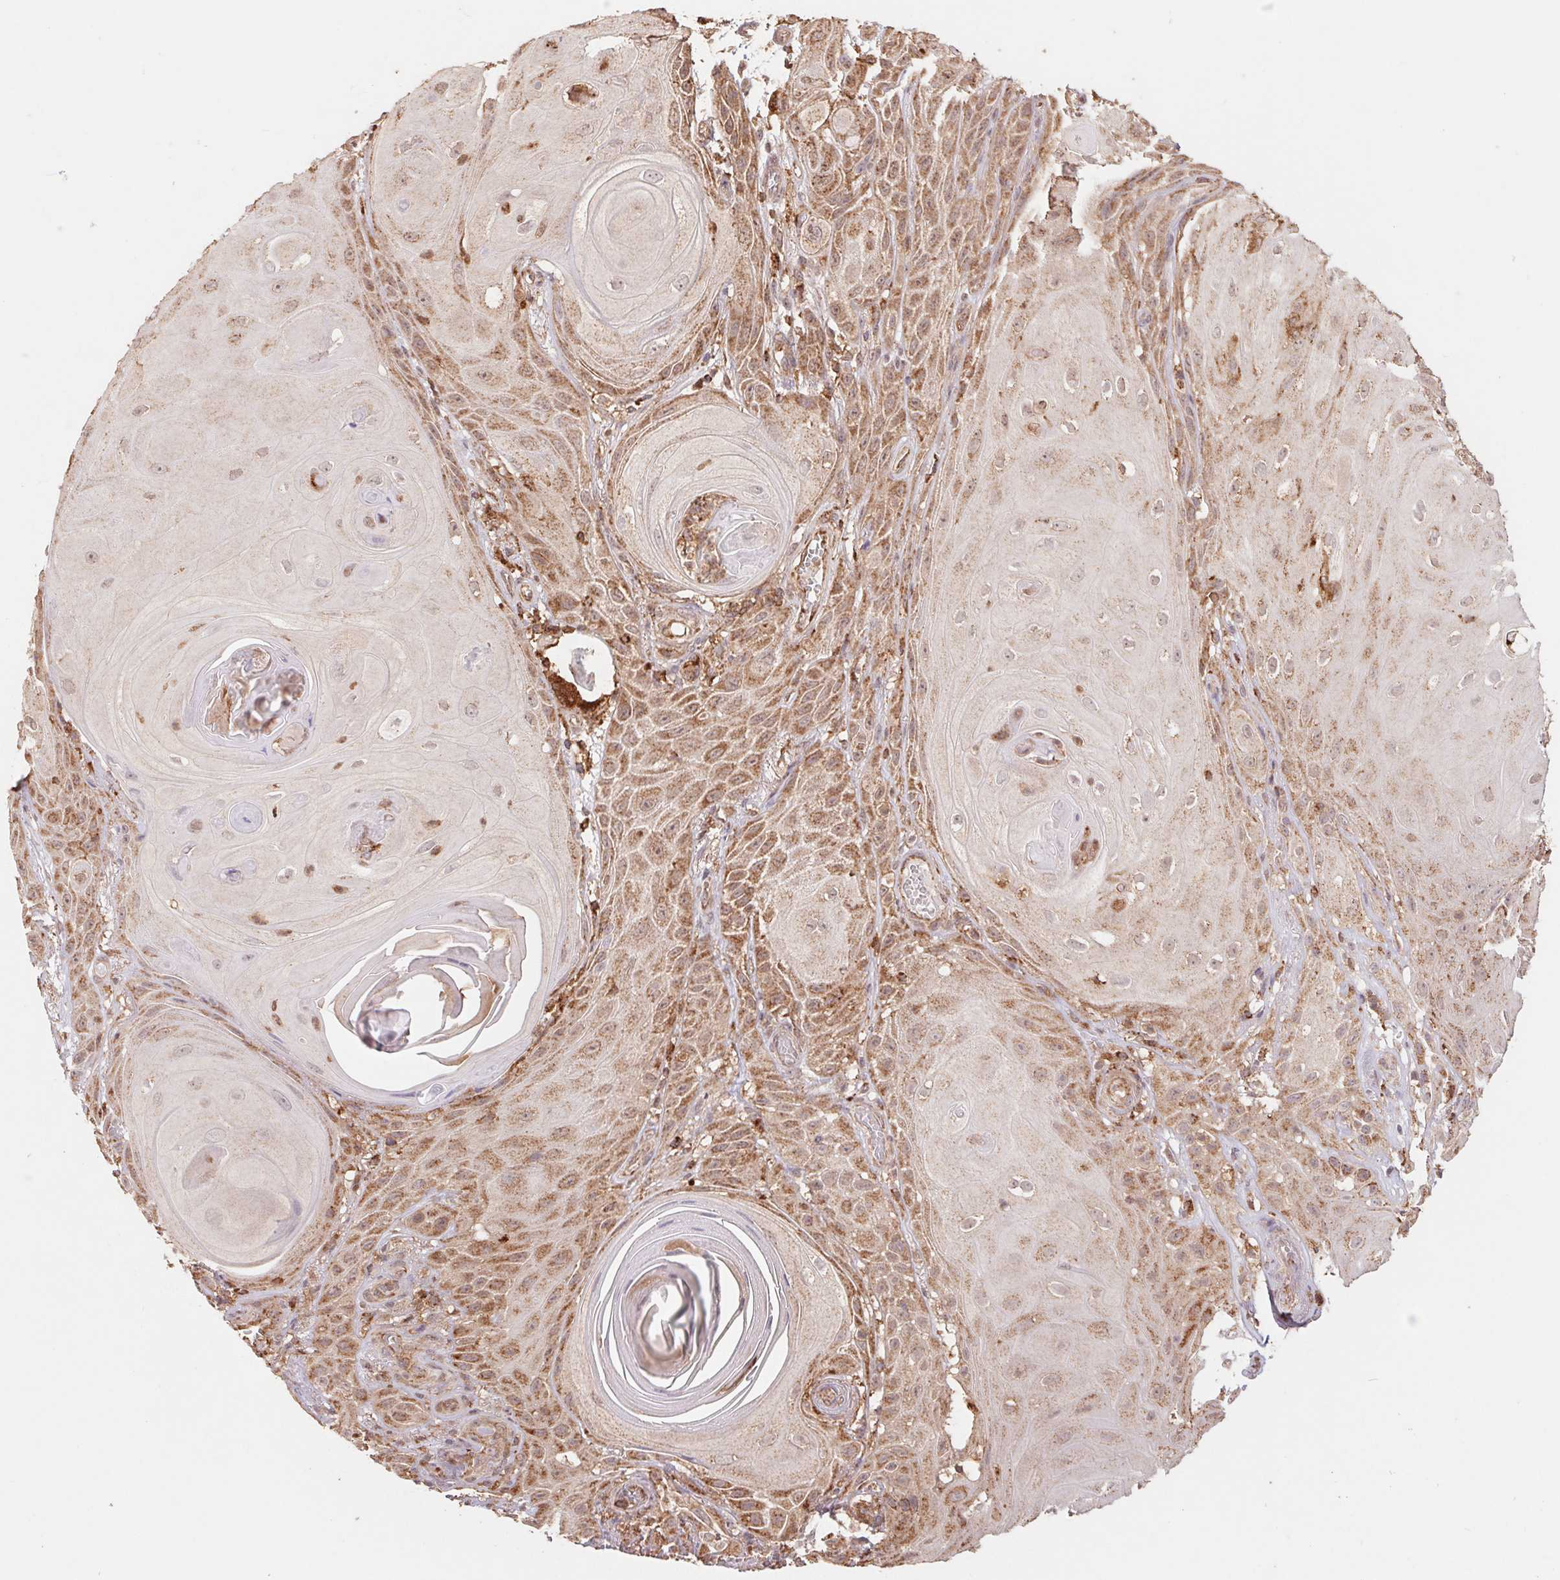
{"staining": {"intensity": "moderate", "quantity": "25%-75%", "location": "cytoplasmic/membranous"}, "tissue": "skin cancer", "cell_type": "Tumor cells", "image_type": "cancer", "snomed": [{"axis": "morphology", "description": "Squamous cell carcinoma, NOS"}, {"axis": "topography", "description": "Skin"}], "caption": "Human skin cancer (squamous cell carcinoma) stained with a protein marker demonstrates moderate staining in tumor cells.", "gene": "URM1", "patient": {"sex": "male", "age": 62}}